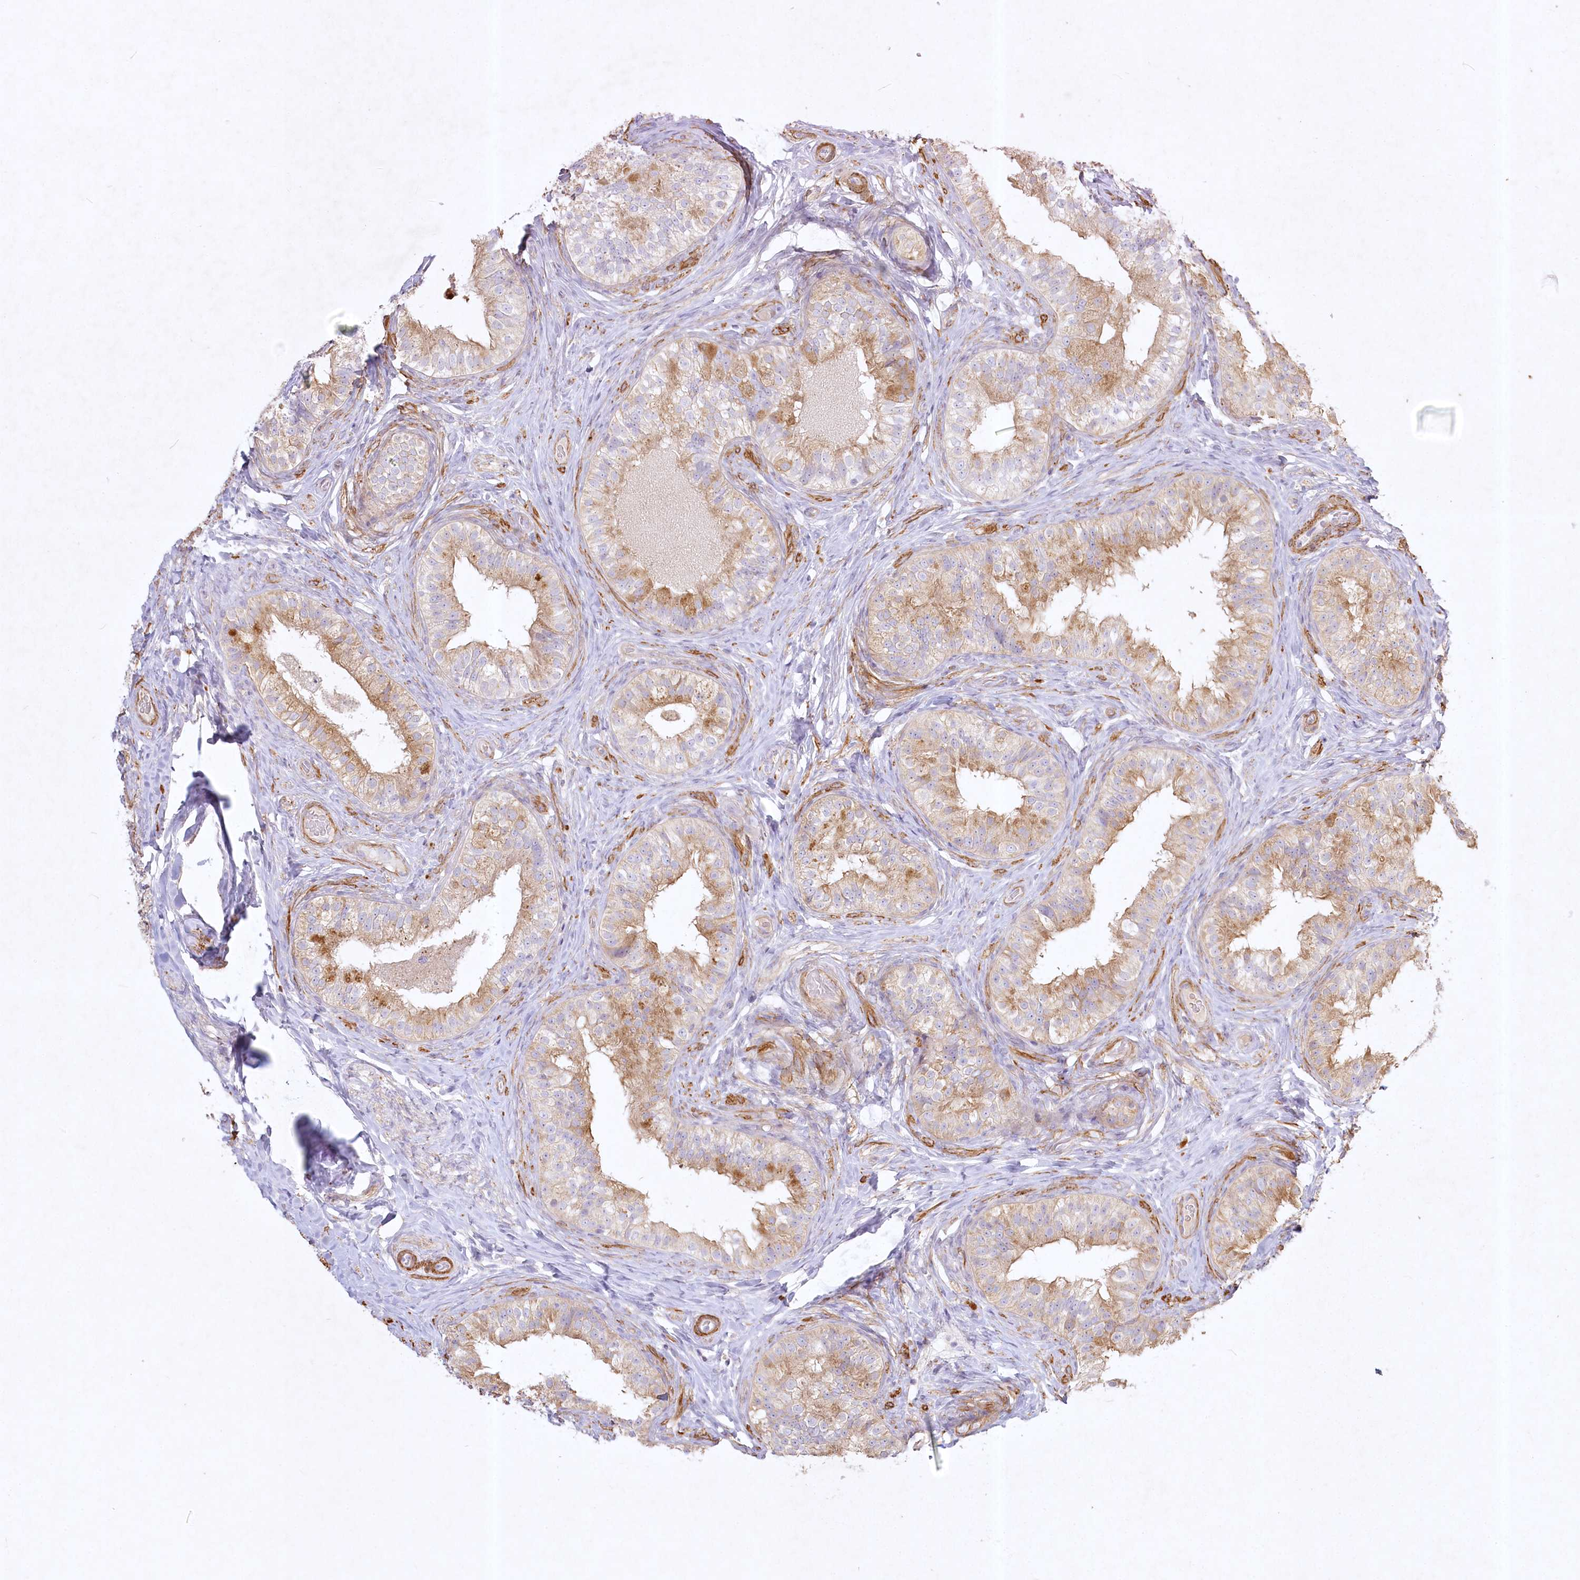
{"staining": {"intensity": "moderate", "quantity": "25%-75%", "location": "cytoplasmic/membranous"}, "tissue": "epididymis", "cell_type": "Glandular cells", "image_type": "normal", "snomed": [{"axis": "morphology", "description": "Normal tissue, NOS"}, {"axis": "topography", "description": "Epididymis"}], "caption": "This histopathology image reveals IHC staining of benign epididymis, with medium moderate cytoplasmic/membranous expression in approximately 25%-75% of glandular cells.", "gene": "INPP4B", "patient": {"sex": "male", "age": 49}}